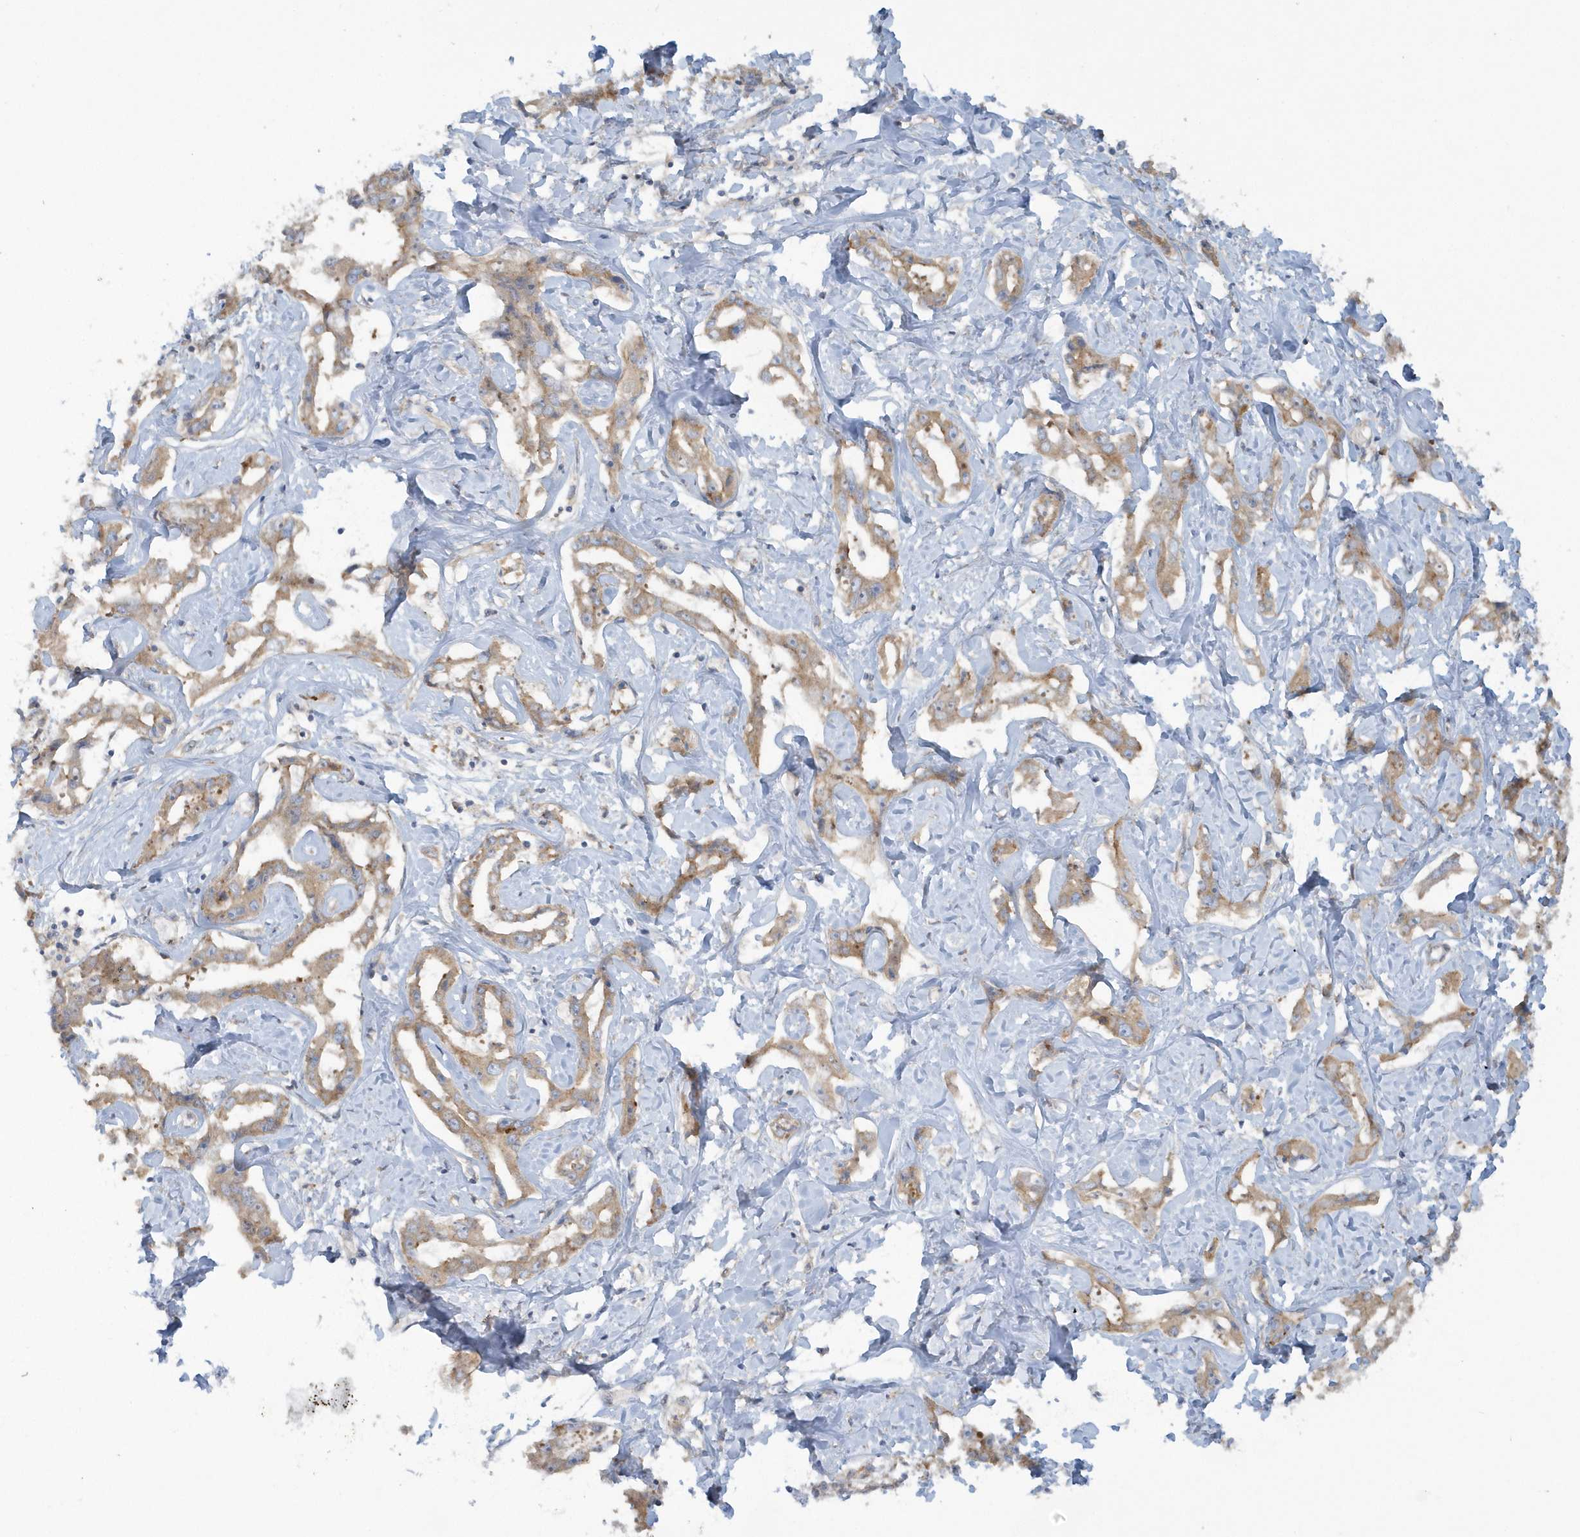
{"staining": {"intensity": "weak", "quantity": ">75%", "location": "cytoplasmic/membranous"}, "tissue": "liver cancer", "cell_type": "Tumor cells", "image_type": "cancer", "snomed": [{"axis": "morphology", "description": "Cholangiocarcinoma"}, {"axis": "topography", "description": "Liver"}], "caption": "High-magnification brightfield microscopy of cholangiocarcinoma (liver) stained with DAB (3,3'-diaminobenzidine) (brown) and counterstained with hematoxylin (blue). tumor cells exhibit weak cytoplasmic/membranous expression is identified in approximately>75% of cells. Using DAB (3,3'-diaminobenzidine) (brown) and hematoxylin (blue) stains, captured at high magnification using brightfield microscopy.", "gene": "CNOT10", "patient": {"sex": "male", "age": 59}}